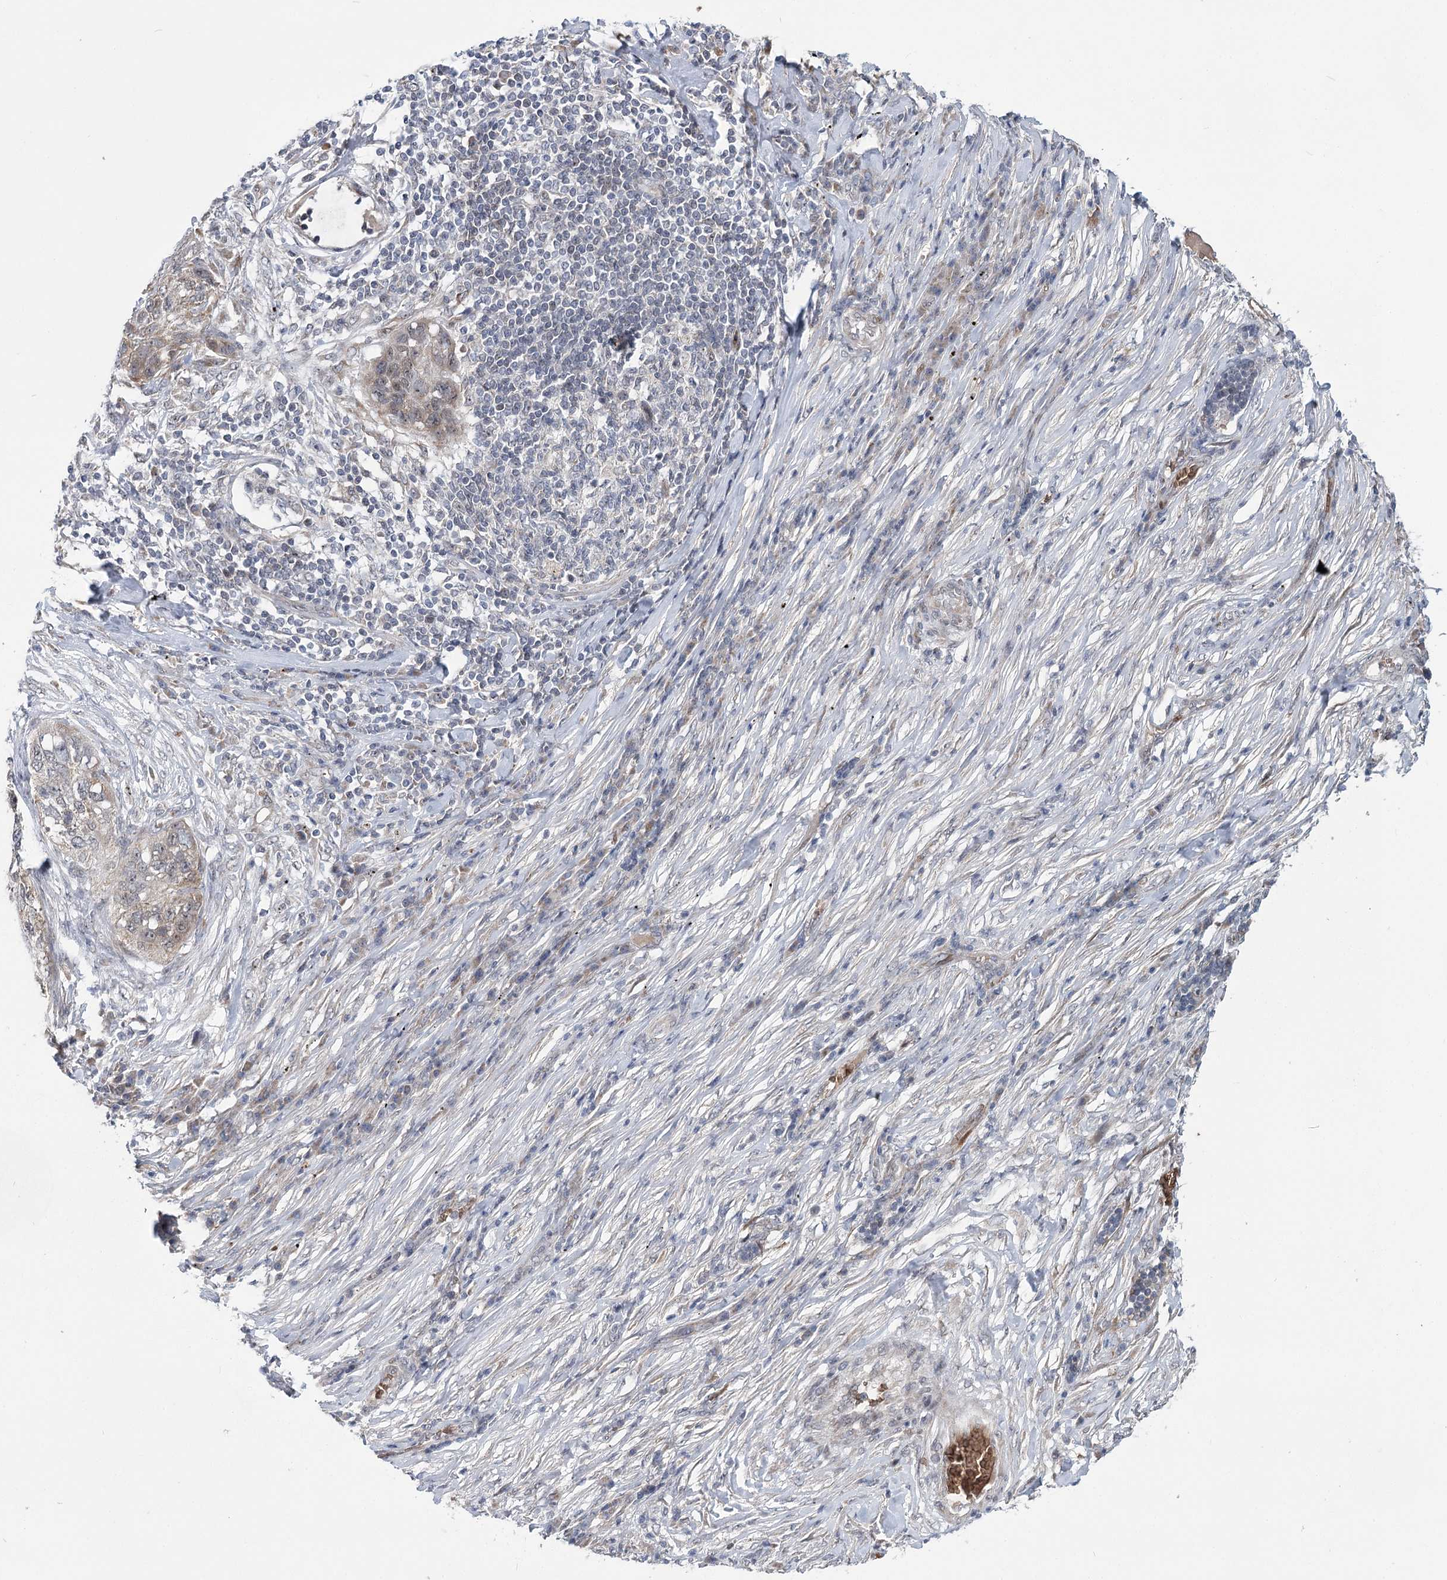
{"staining": {"intensity": "weak", "quantity": "25%-75%", "location": "cytoplasmic/membranous"}, "tissue": "lung cancer", "cell_type": "Tumor cells", "image_type": "cancer", "snomed": [{"axis": "morphology", "description": "Squamous cell carcinoma, NOS"}, {"axis": "topography", "description": "Lung"}], "caption": "Immunohistochemical staining of lung cancer (squamous cell carcinoma) shows weak cytoplasmic/membranous protein positivity in about 25%-75% of tumor cells. (DAB IHC with brightfield microscopy, high magnification).", "gene": "NSMCE4A", "patient": {"sex": "female", "age": 63}}